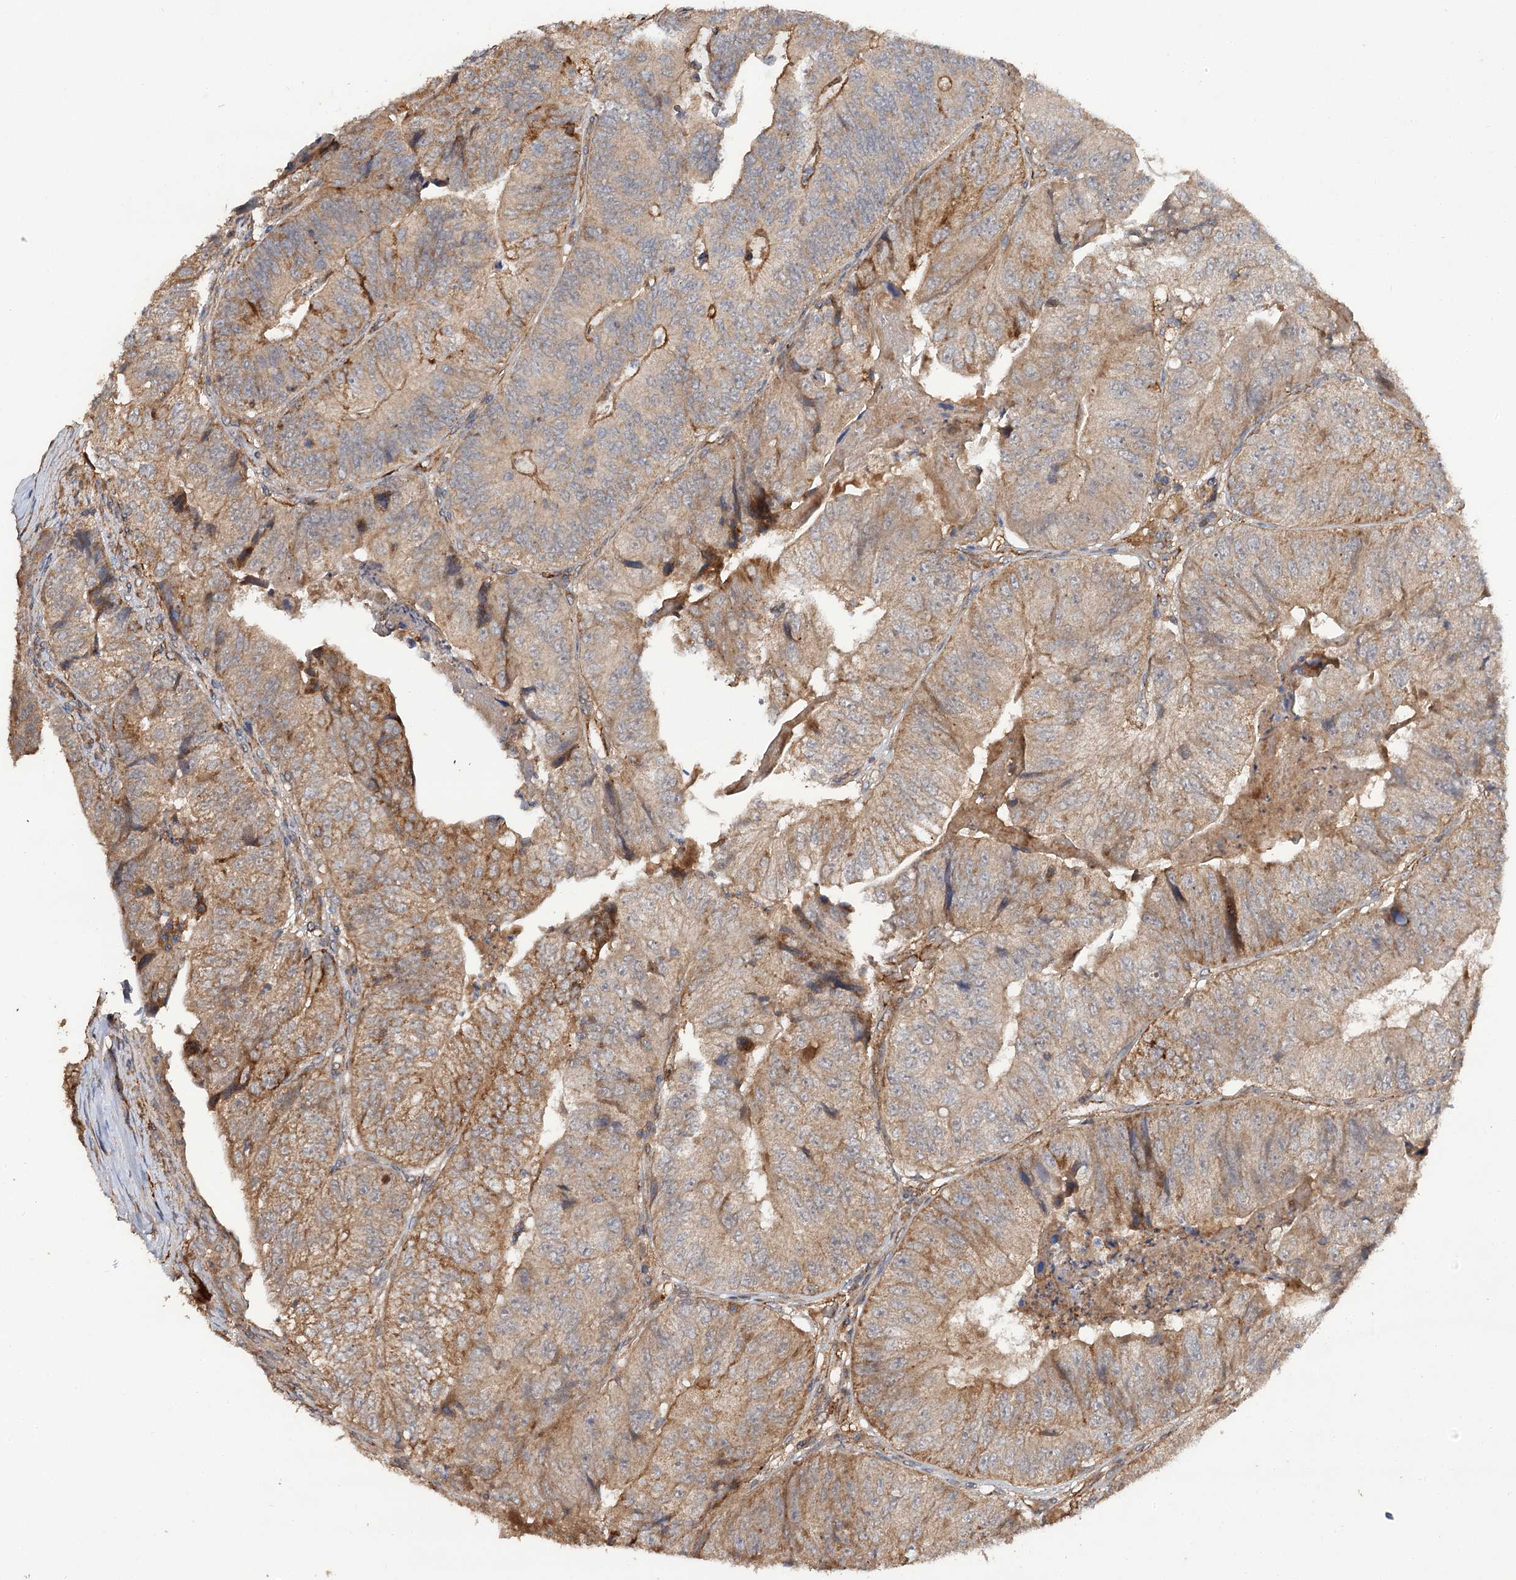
{"staining": {"intensity": "moderate", "quantity": ">75%", "location": "cytoplasmic/membranous"}, "tissue": "colorectal cancer", "cell_type": "Tumor cells", "image_type": "cancer", "snomed": [{"axis": "morphology", "description": "Adenocarcinoma, NOS"}, {"axis": "topography", "description": "Colon"}], "caption": "Colorectal adenocarcinoma stained for a protein (brown) exhibits moderate cytoplasmic/membranous positive expression in about >75% of tumor cells.", "gene": "FBXW8", "patient": {"sex": "female", "age": 67}}